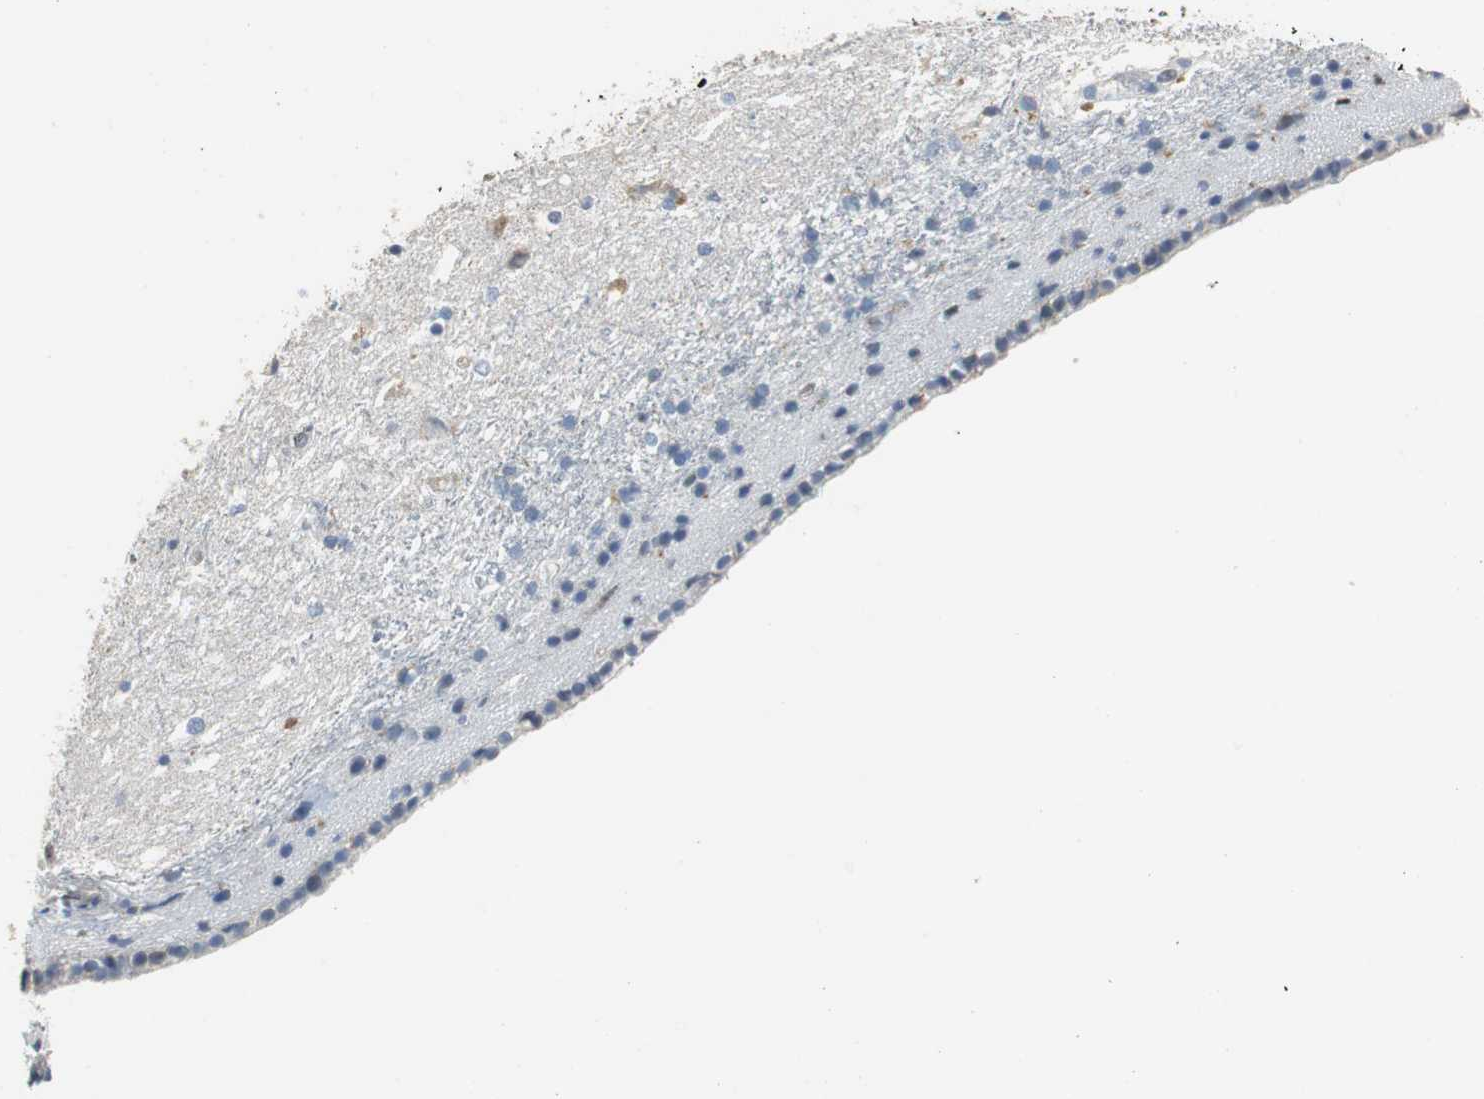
{"staining": {"intensity": "negative", "quantity": "none", "location": "none"}, "tissue": "caudate", "cell_type": "Glial cells", "image_type": "normal", "snomed": [{"axis": "morphology", "description": "Normal tissue, NOS"}, {"axis": "topography", "description": "Lateral ventricle wall"}], "caption": "The micrograph shows no significant staining in glial cells of caudate.", "gene": "GSDMD", "patient": {"sex": "female", "age": 19}}